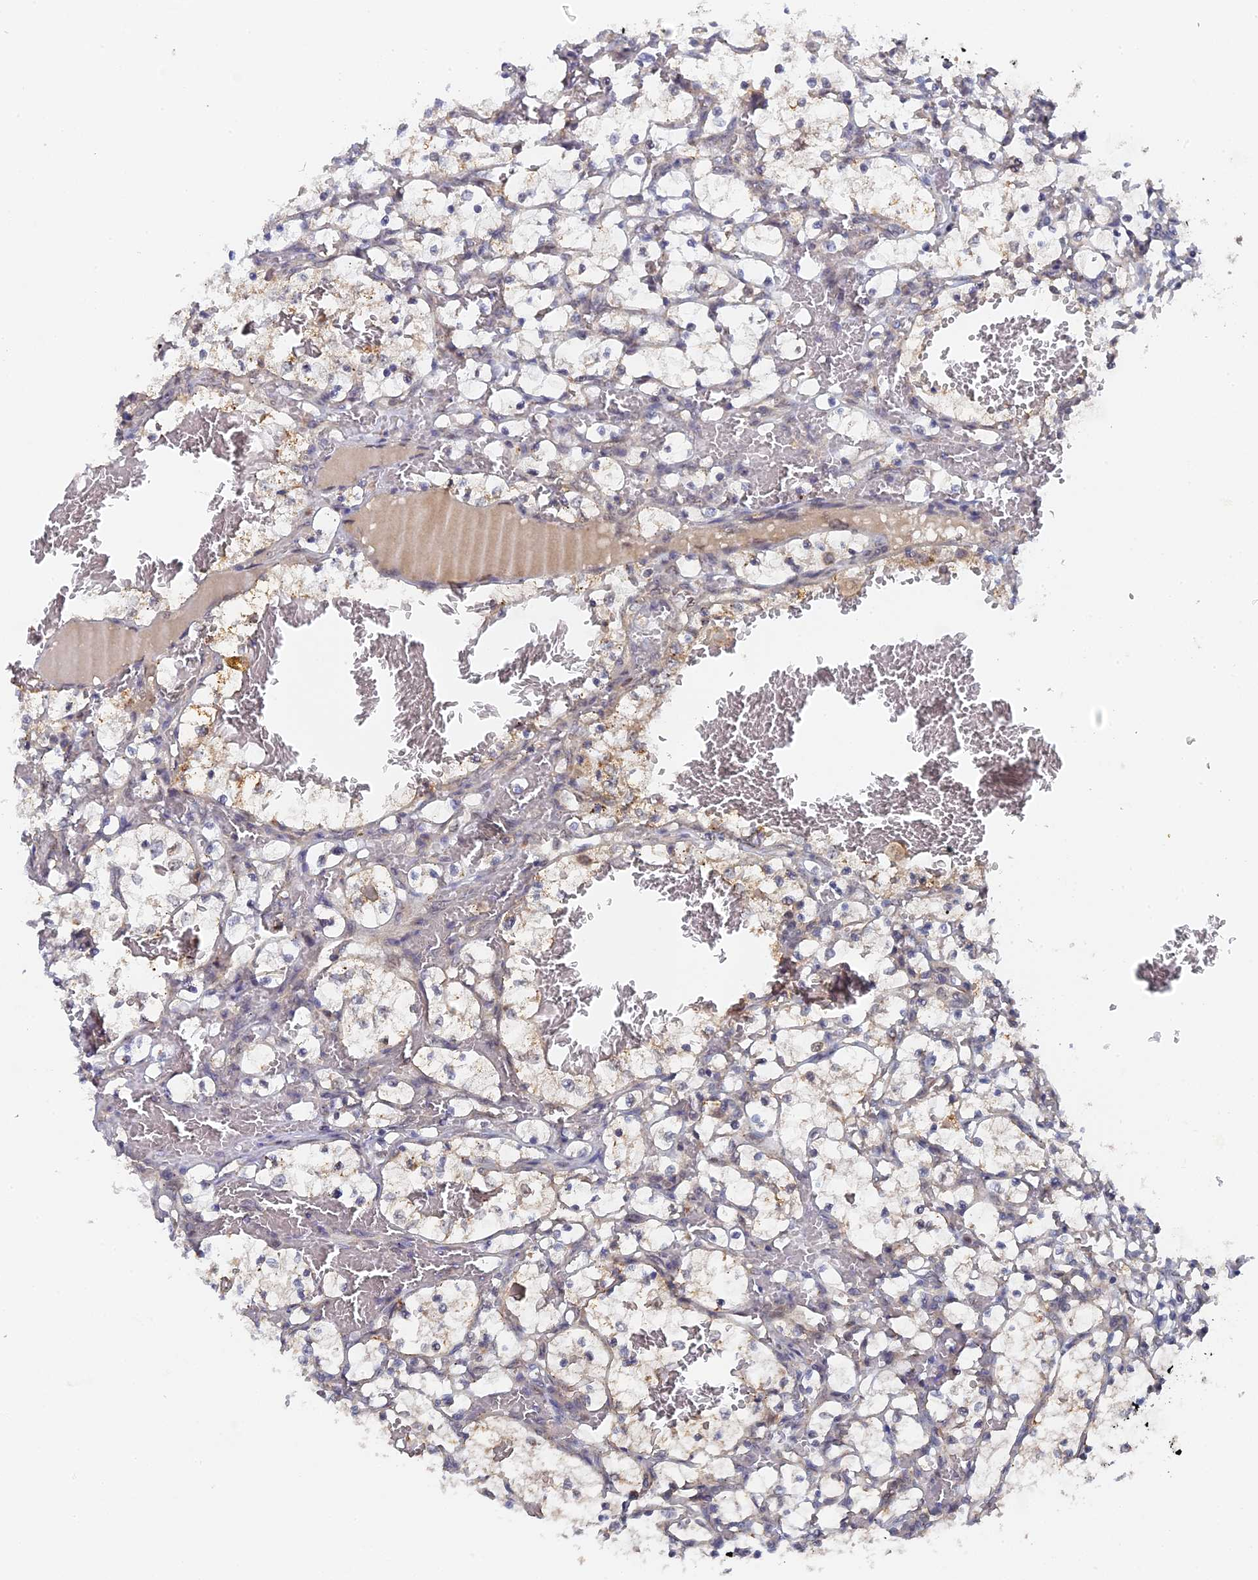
{"staining": {"intensity": "negative", "quantity": "none", "location": "none"}, "tissue": "renal cancer", "cell_type": "Tumor cells", "image_type": "cancer", "snomed": [{"axis": "morphology", "description": "Adenocarcinoma, NOS"}, {"axis": "topography", "description": "Kidney"}], "caption": "DAB immunohistochemical staining of renal adenocarcinoma reveals no significant expression in tumor cells.", "gene": "MIGA2", "patient": {"sex": "female", "age": 69}}